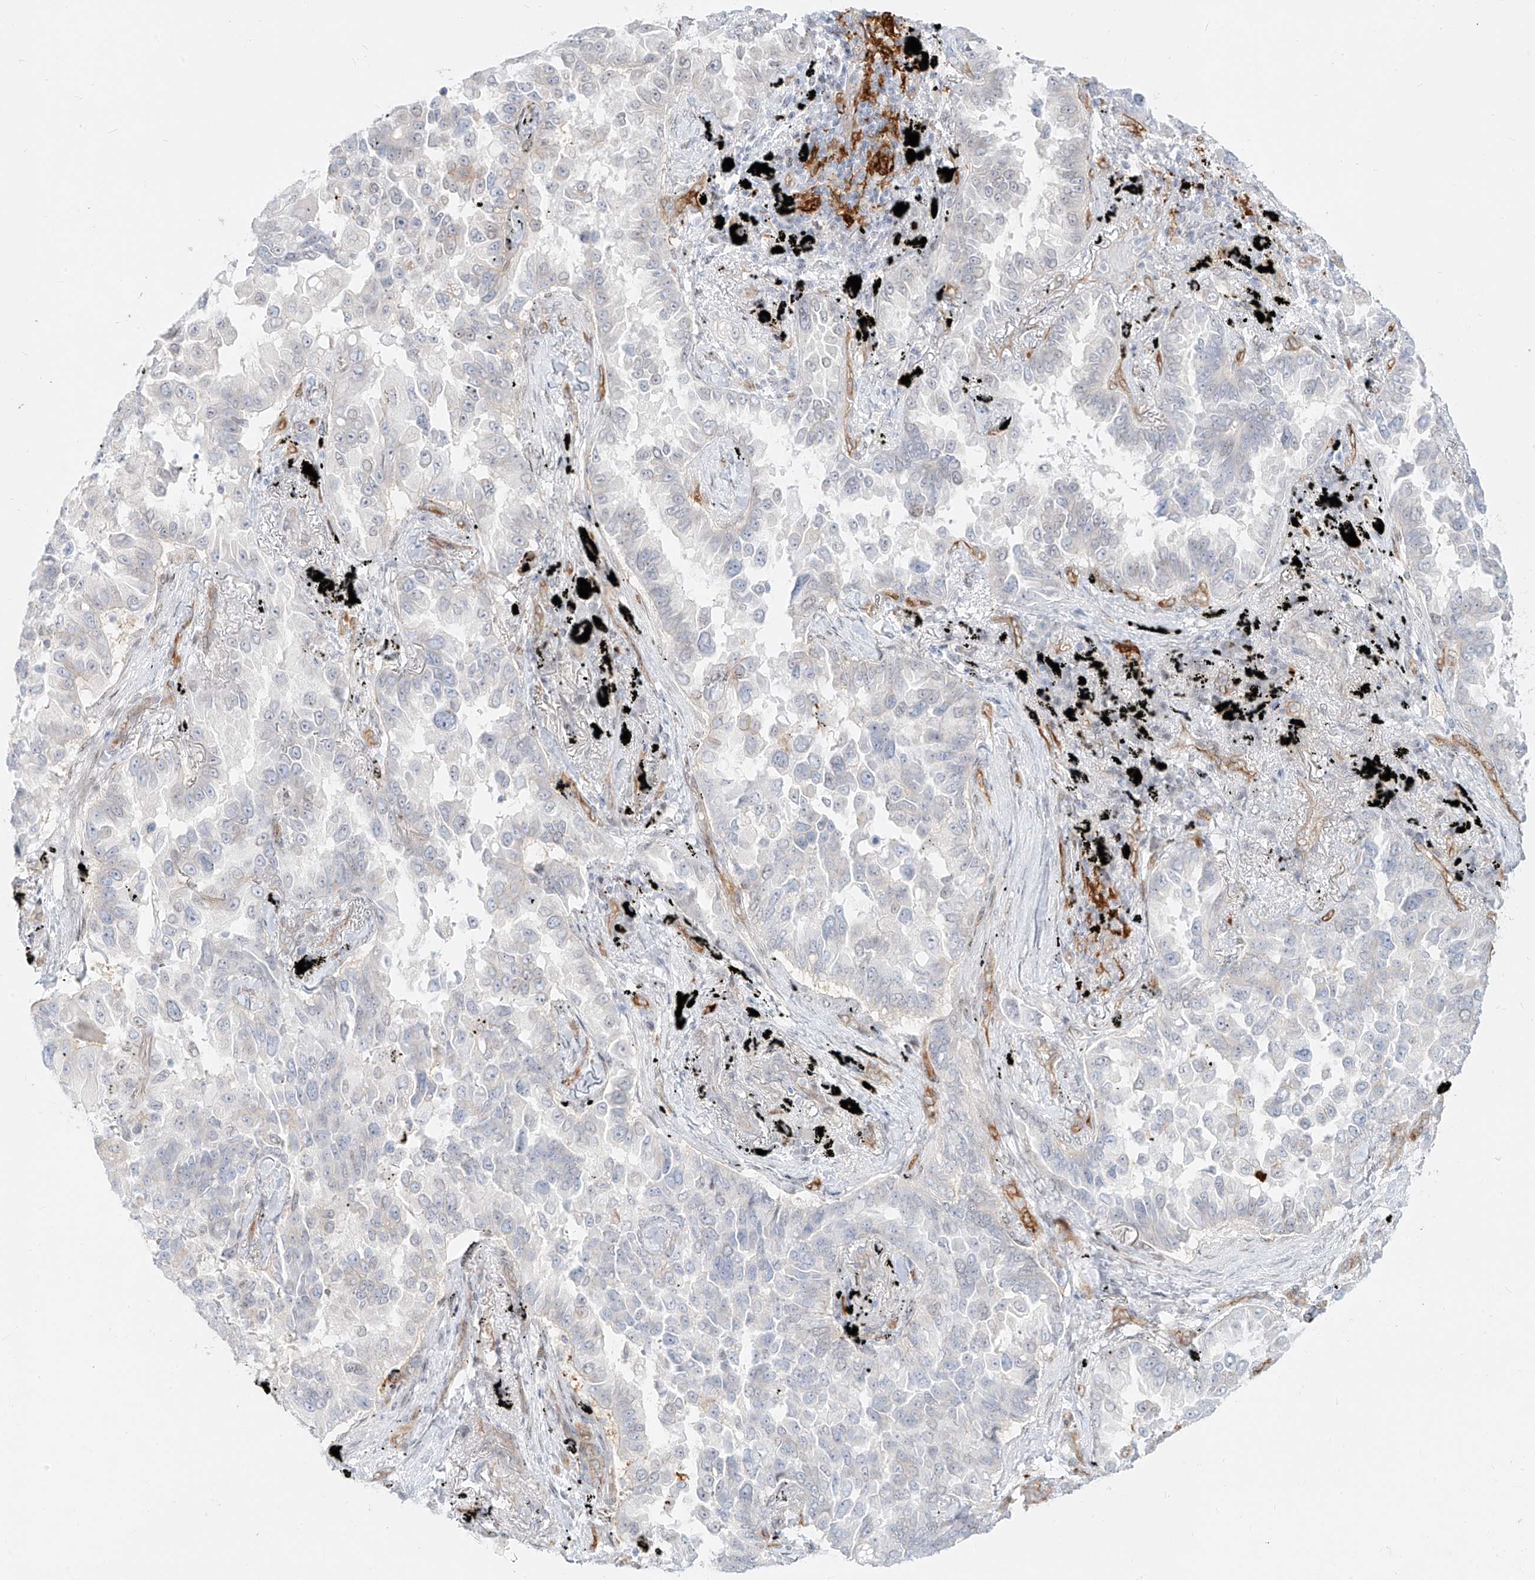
{"staining": {"intensity": "negative", "quantity": "none", "location": "none"}, "tissue": "lung cancer", "cell_type": "Tumor cells", "image_type": "cancer", "snomed": [{"axis": "morphology", "description": "Adenocarcinoma, NOS"}, {"axis": "topography", "description": "Lung"}], "caption": "This is an IHC image of human lung cancer. There is no expression in tumor cells.", "gene": "NHSL1", "patient": {"sex": "female", "age": 67}}